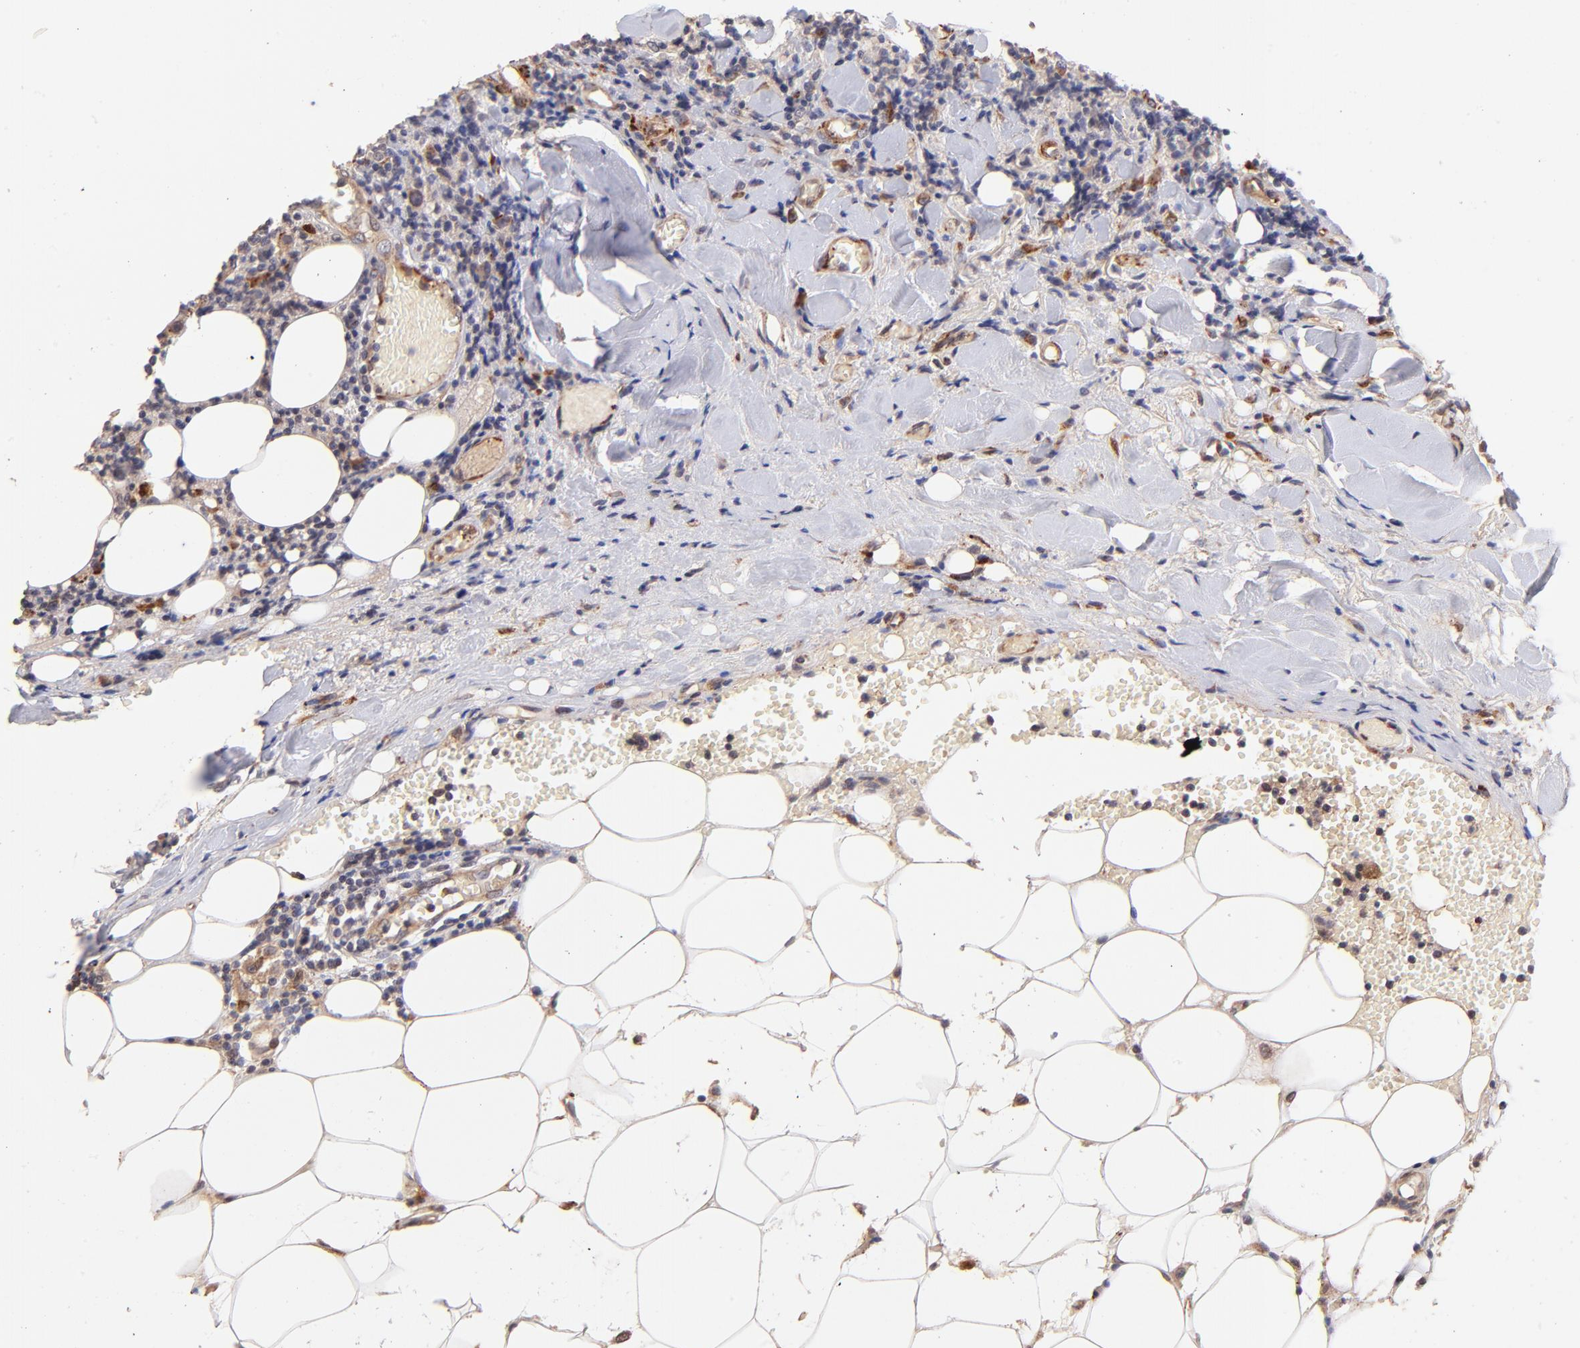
{"staining": {"intensity": "moderate", "quantity": ">75%", "location": "cytoplasmic/membranous"}, "tissue": "thyroid cancer", "cell_type": "Tumor cells", "image_type": "cancer", "snomed": [{"axis": "morphology", "description": "Carcinoma, NOS"}, {"axis": "topography", "description": "Thyroid gland"}], "caption": "Immunohistochemical staining of human thyroid cancer (carcinoma) exhibits medium levels of moderate cytoplasmic/membranous staining in about >75% of tumor cells.", "gene": "SPARC", "patient": {"sex": "female", "age": 77}}